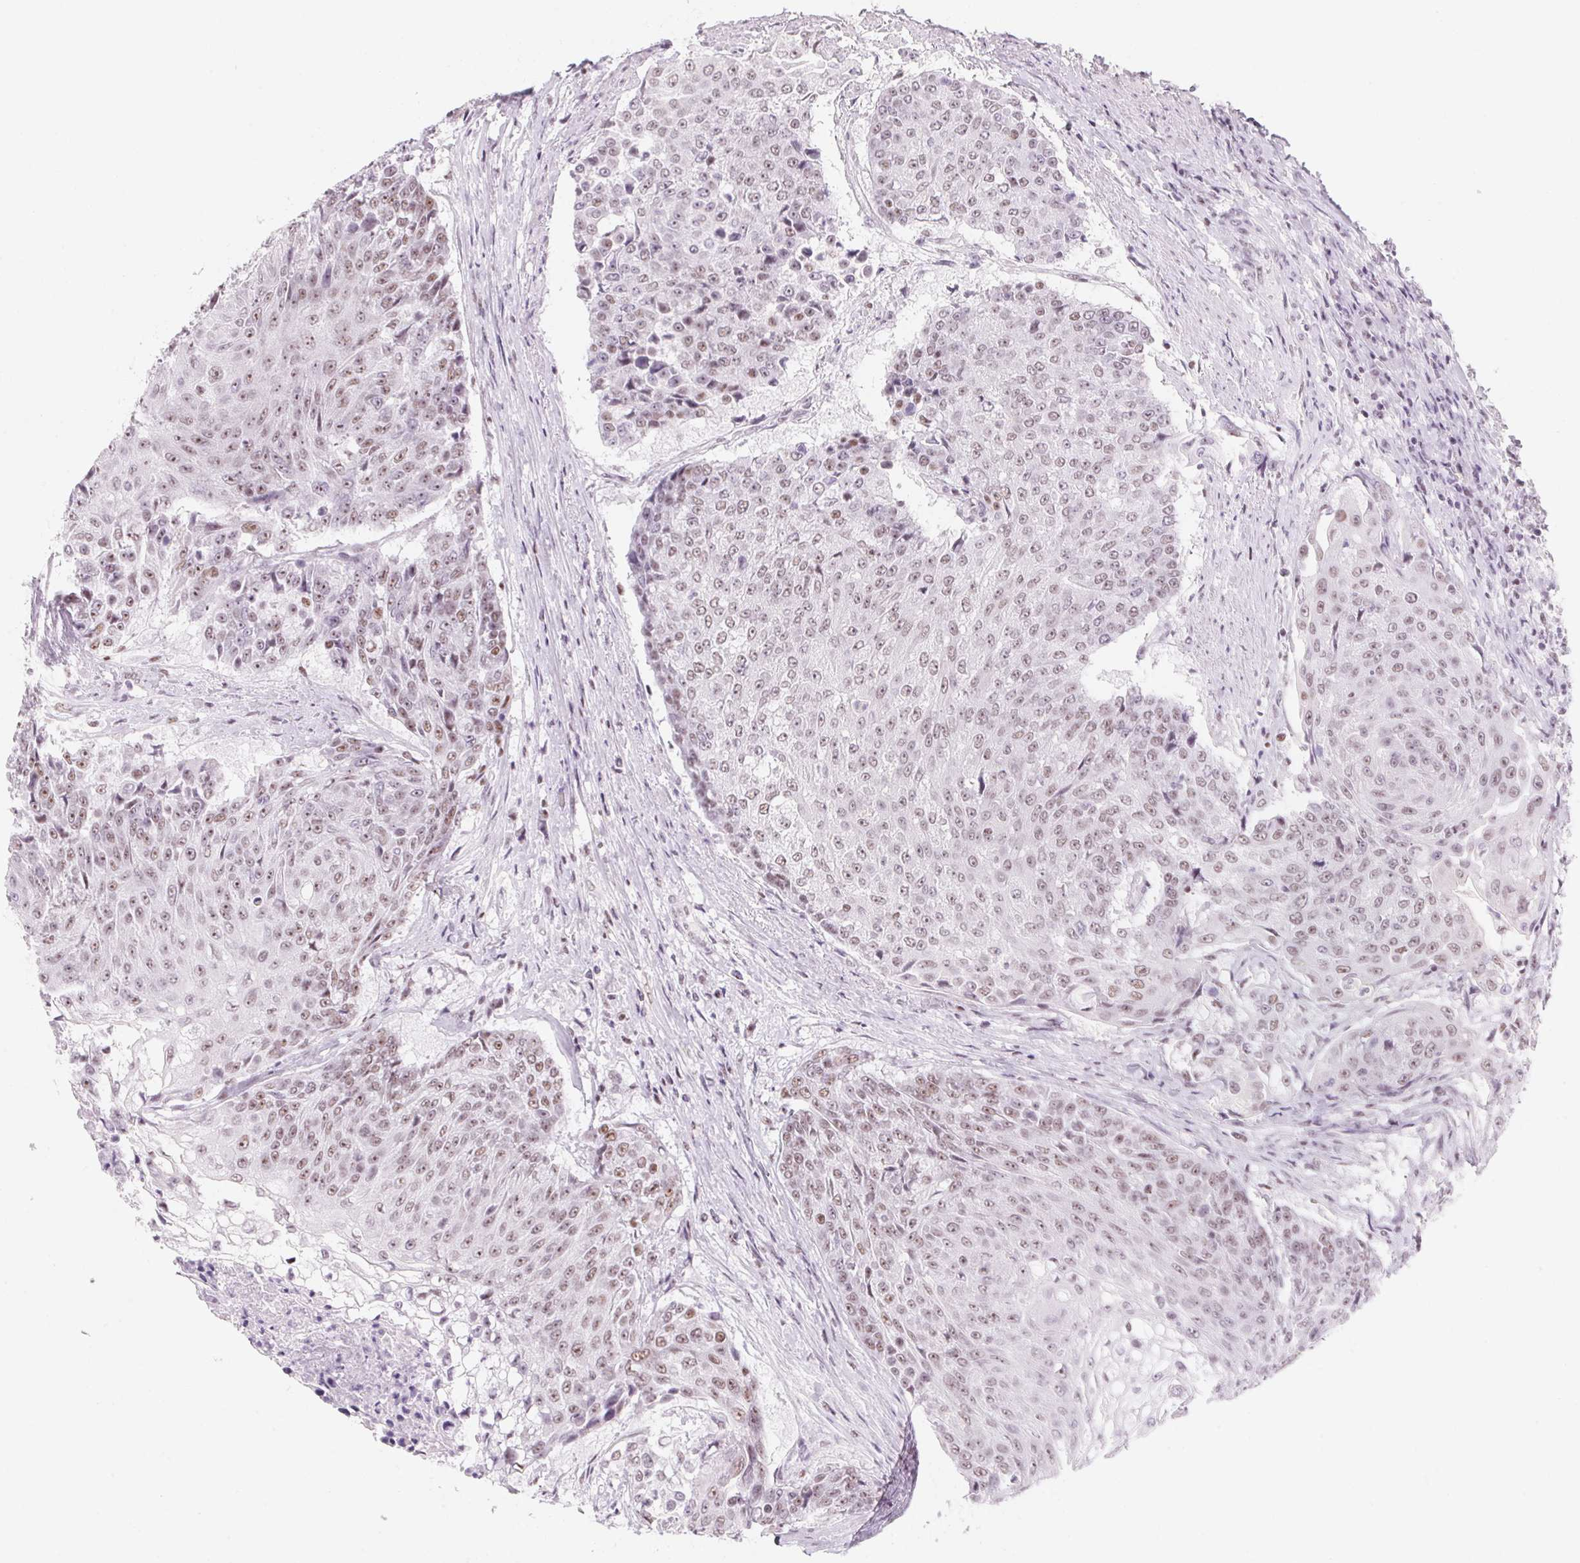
{"staining": {"intensity": "weak", "quantity": "25%-75%", "location": "nuclear"}, "tissue": "urothelial cancer", "cell_type": "Tumor cells", "image_type": "cancer", "snomed": [{"axis": "morphology", "description": "Urothelial carcinoma, High grade"}, {"axis": "topography", "description": "Urinary bladder"}], "caption": "Weak nuclear positivity is present in about 25%-75% of tumor cells in urothelial carcinoma (high-grade).", "gene": "ZIC4", "patient": {"sex": "female", "age": 63}}